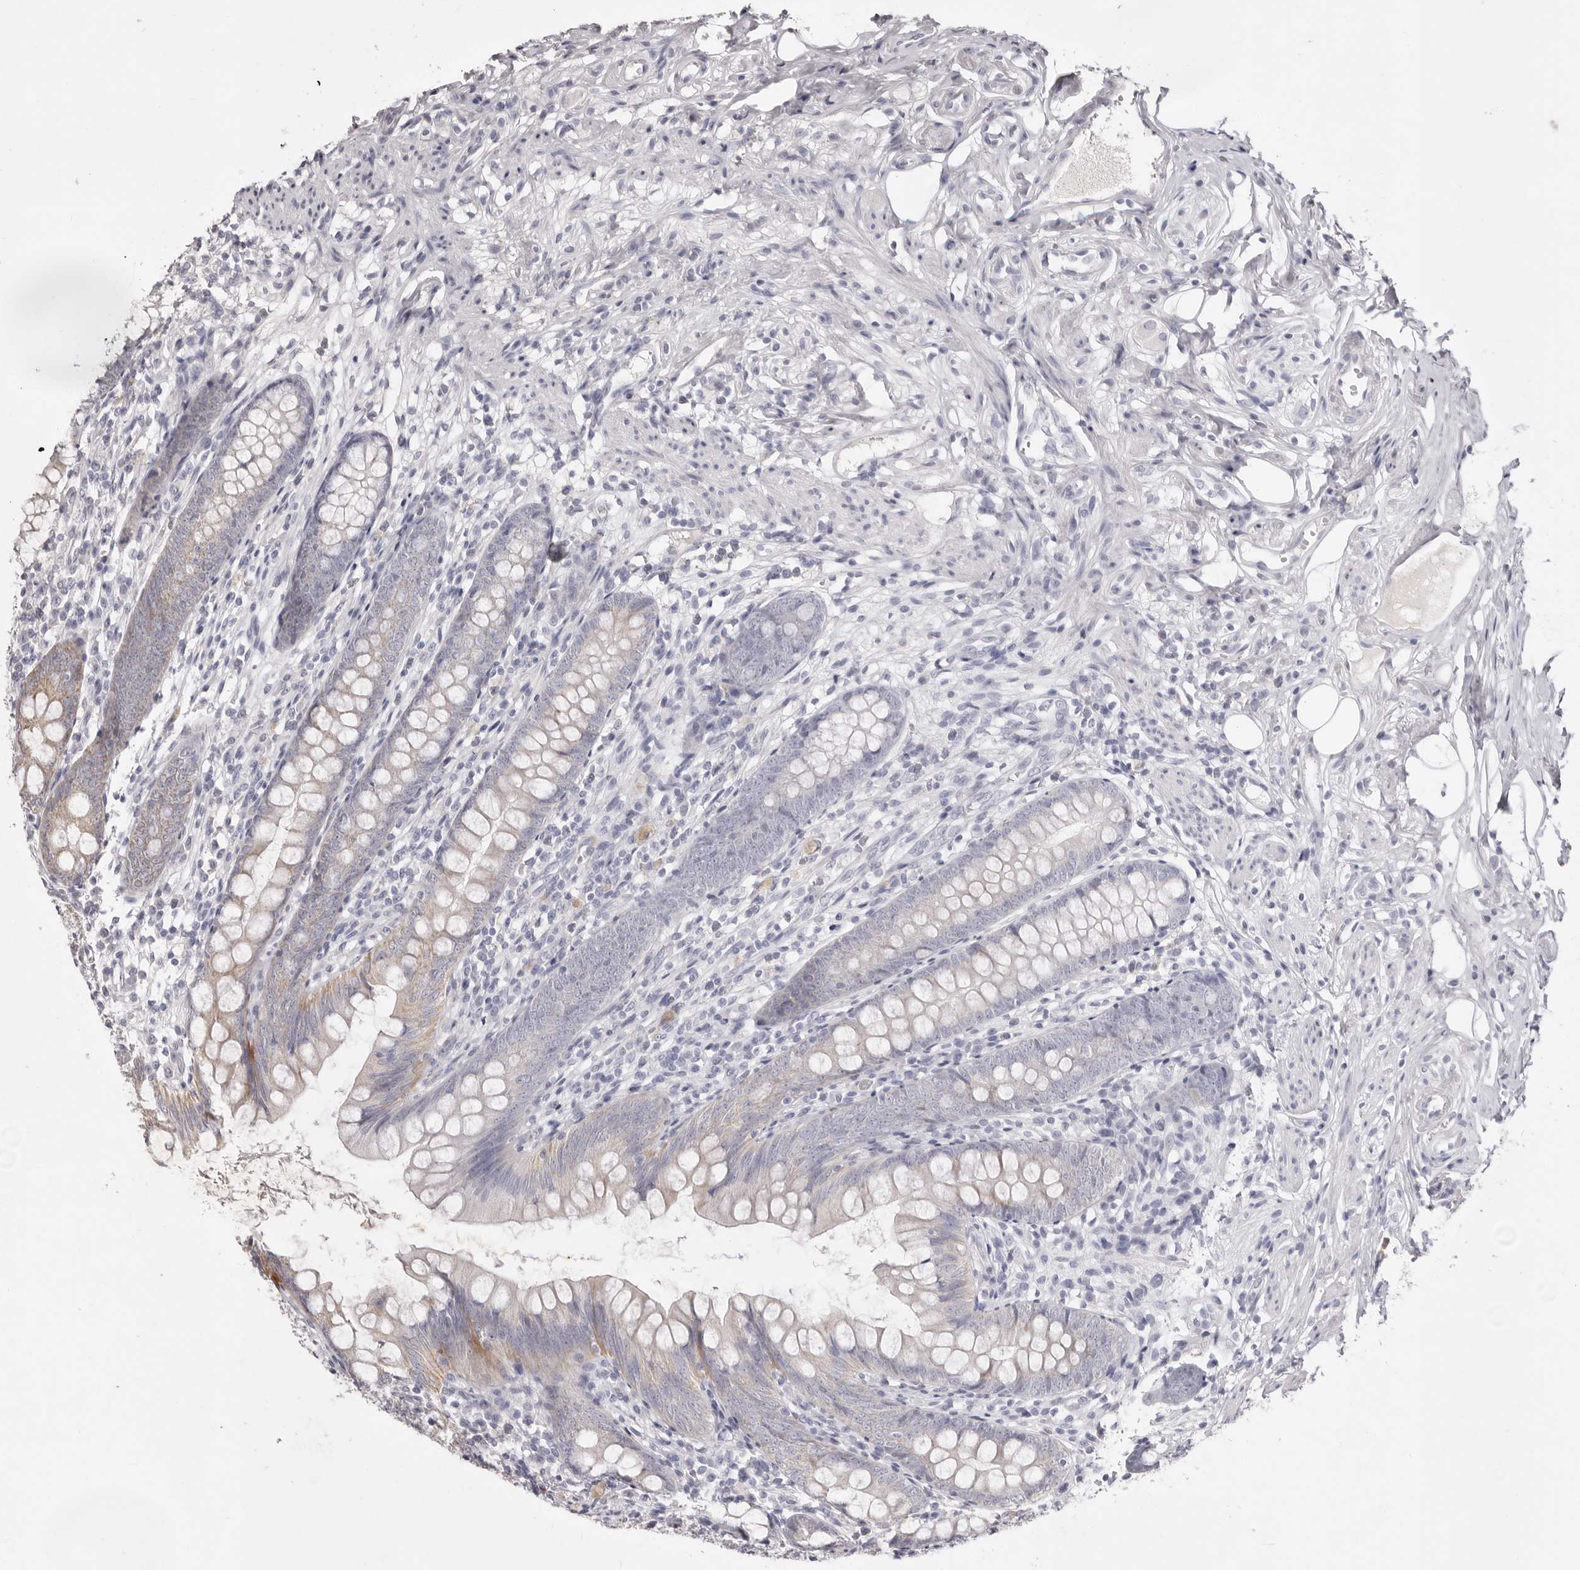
{"staining": {"intensity": "moderate", "quantity": "25%-75%", "location": "cytoplasmic/membranous"}, "tissue": "appendix", "cell_type": "Glandular cells", "image_type": "normal", "snomed": [{"axis": "morphology", "description": "Normal tissue, NOS"}, {"axis": "topography", "description": "Appendix"}], "caption": "Benign appendix was stained to show a protein in brown. There is medium levels of moderate cytoplasmic/membranous staining in about 25%-75% of glandular cells.", "gene": "GPR84", "patient": {"sex": "female", "age": 77}}